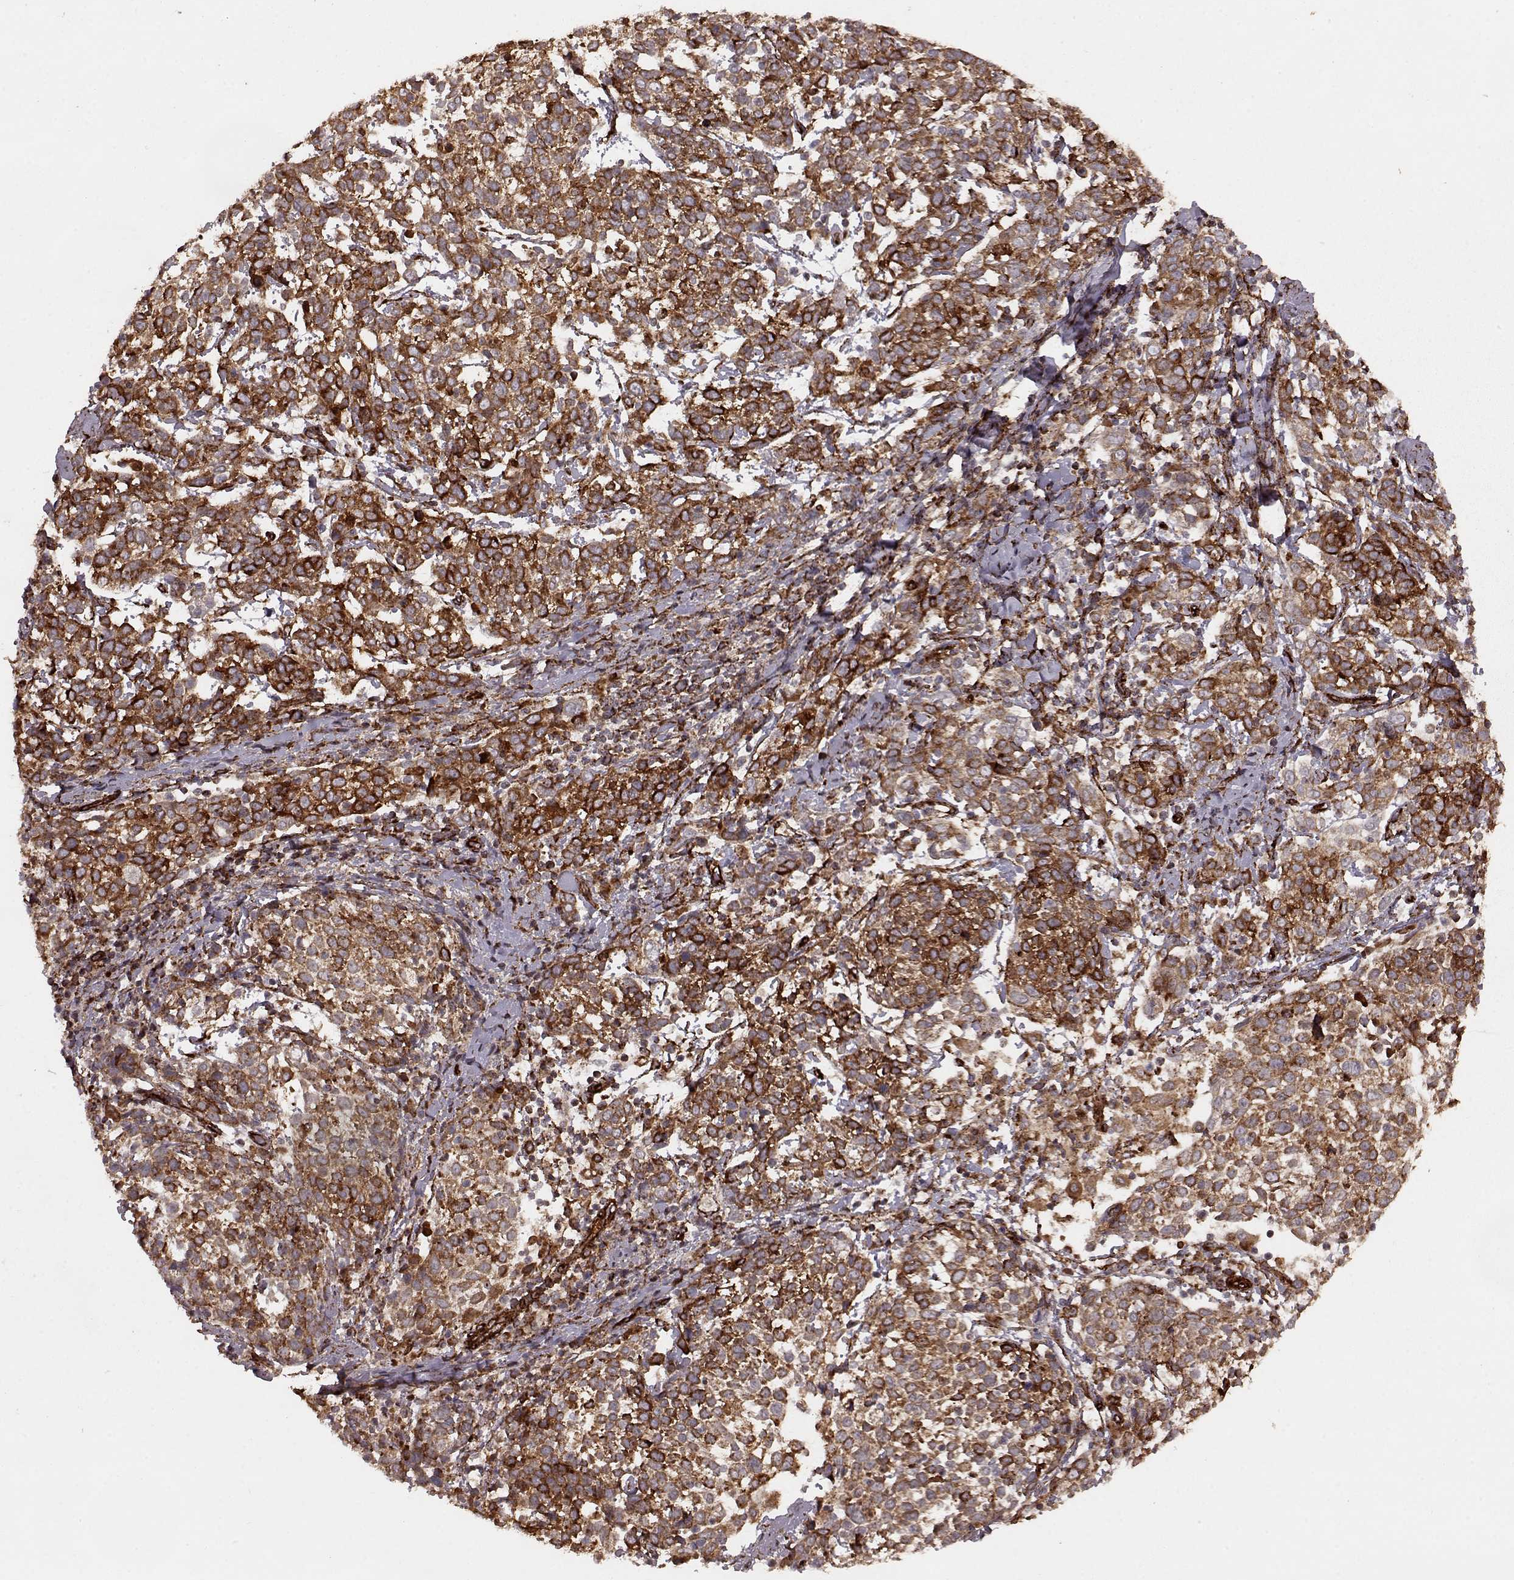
{"staining": {"intensity": "moderate", "quantity": ">75%", "location": "cytoplasmic/membranous"}, "tissue": "cervical cancer", "cell_type": "Tumor cells", "image_type": "cancer", "snomed": [{"axis": "morphology", "description": "Squamous cell carcinoma, NOS"}, {"axis": "topography", "description": "Cervix"}], "caption": "The image reveals immunohistochemical staining of cervical cancer (squamous cell carcinoma). There is moderate cytoplasmic/membranous expression is present in about >75% of tumor cells.", "gene": "FXN", "patient": {"sex": "female", "age": 61}}